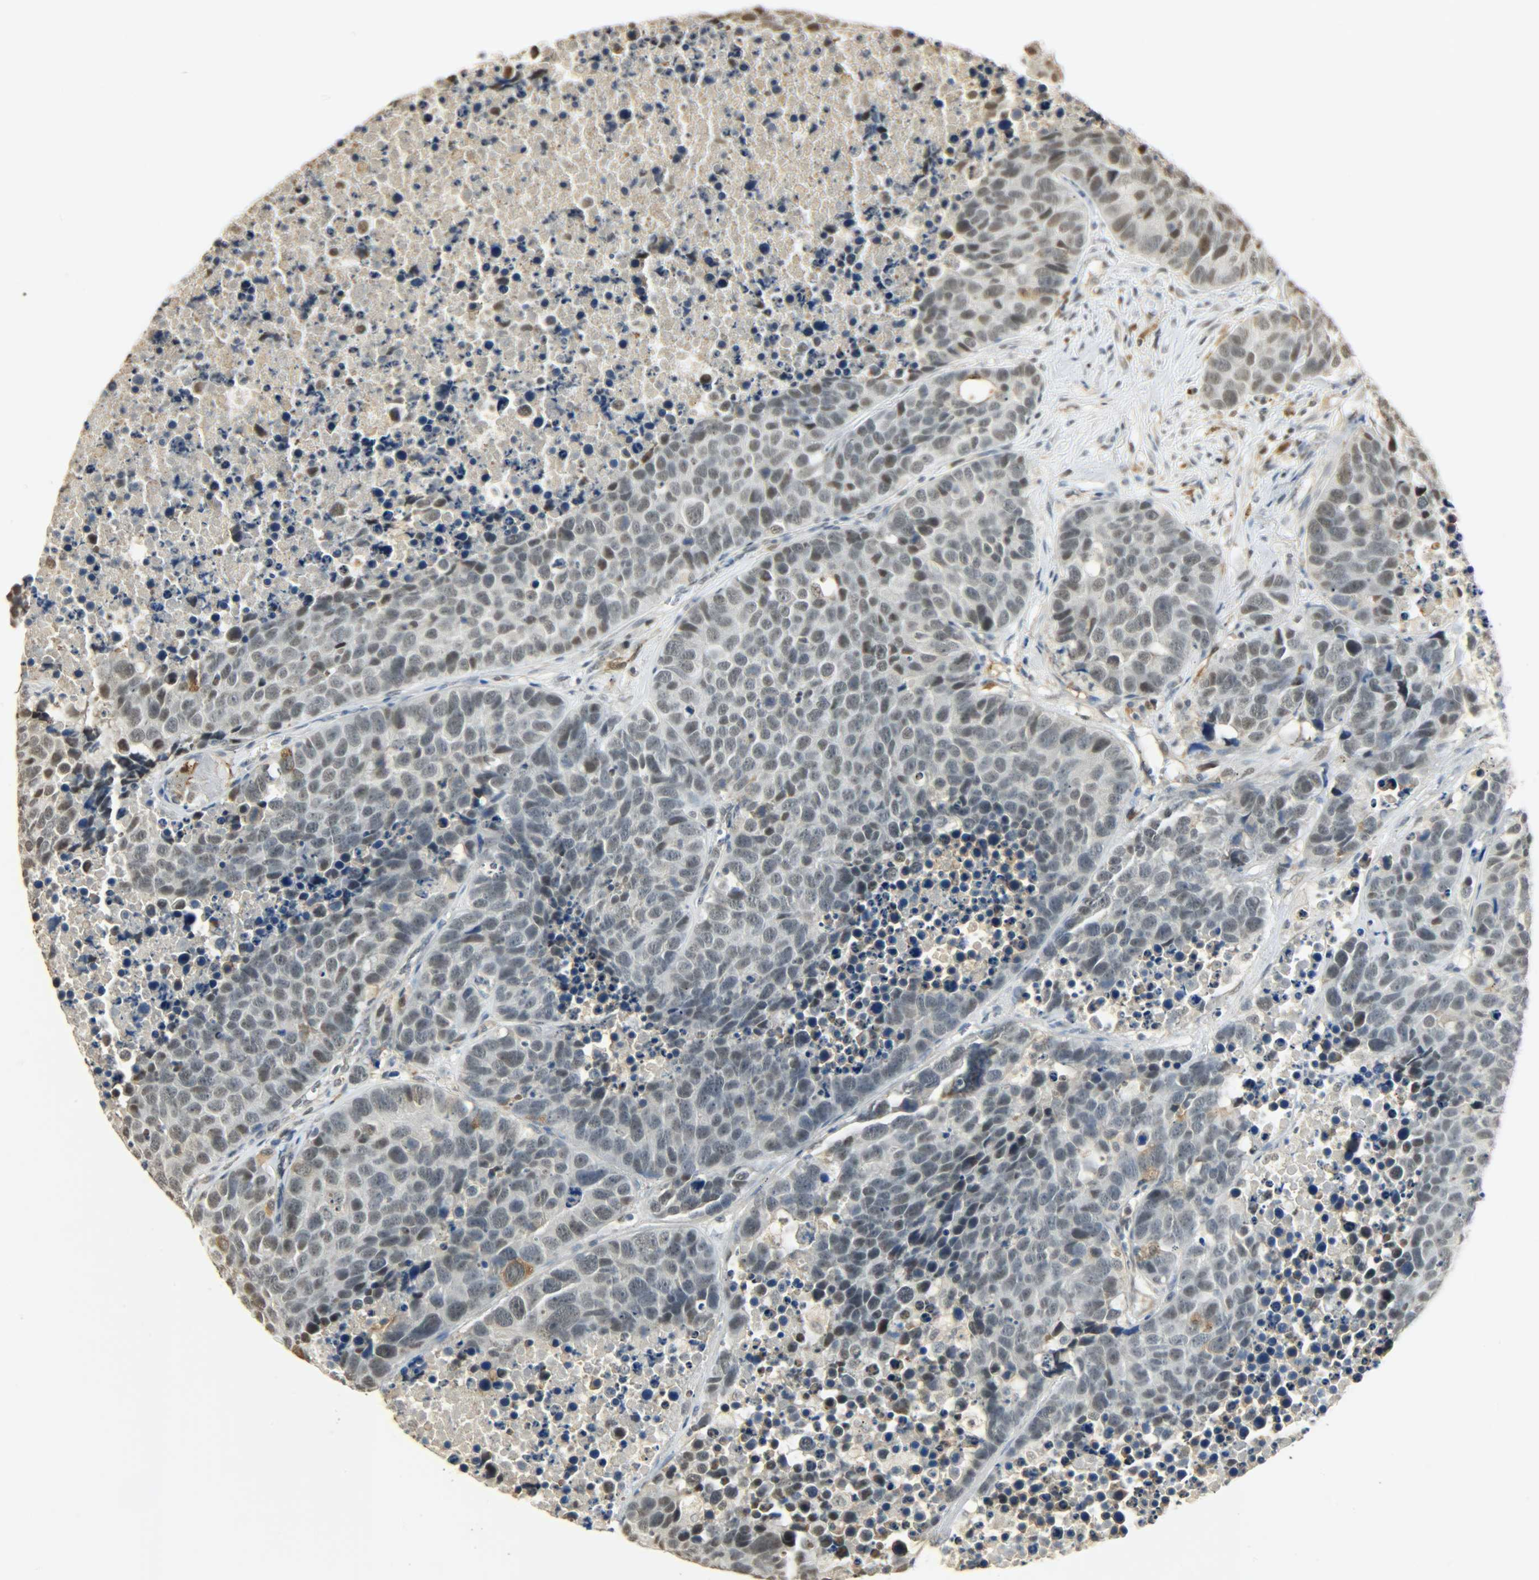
{"staining": {"intensity": "weak", "quantity": ">75%", "location": "nuclear"}, "tissue": "carcinoid", "cell_type": "Tumor cells", "image_type": "cancer", "snomed": [{"axis": "morphology", "description": "Carcinoid, malignant, NOS"}, {"axis": "topography", "description": "Lung"}], "caption": "Immunohistochemical staining of carcinoid (malignant) demonstrates weak nuclear protein positivity in approximately >75% of tumor cells.", "gene": "NGFR", "patient": {"sex": "male", "age": 60}}